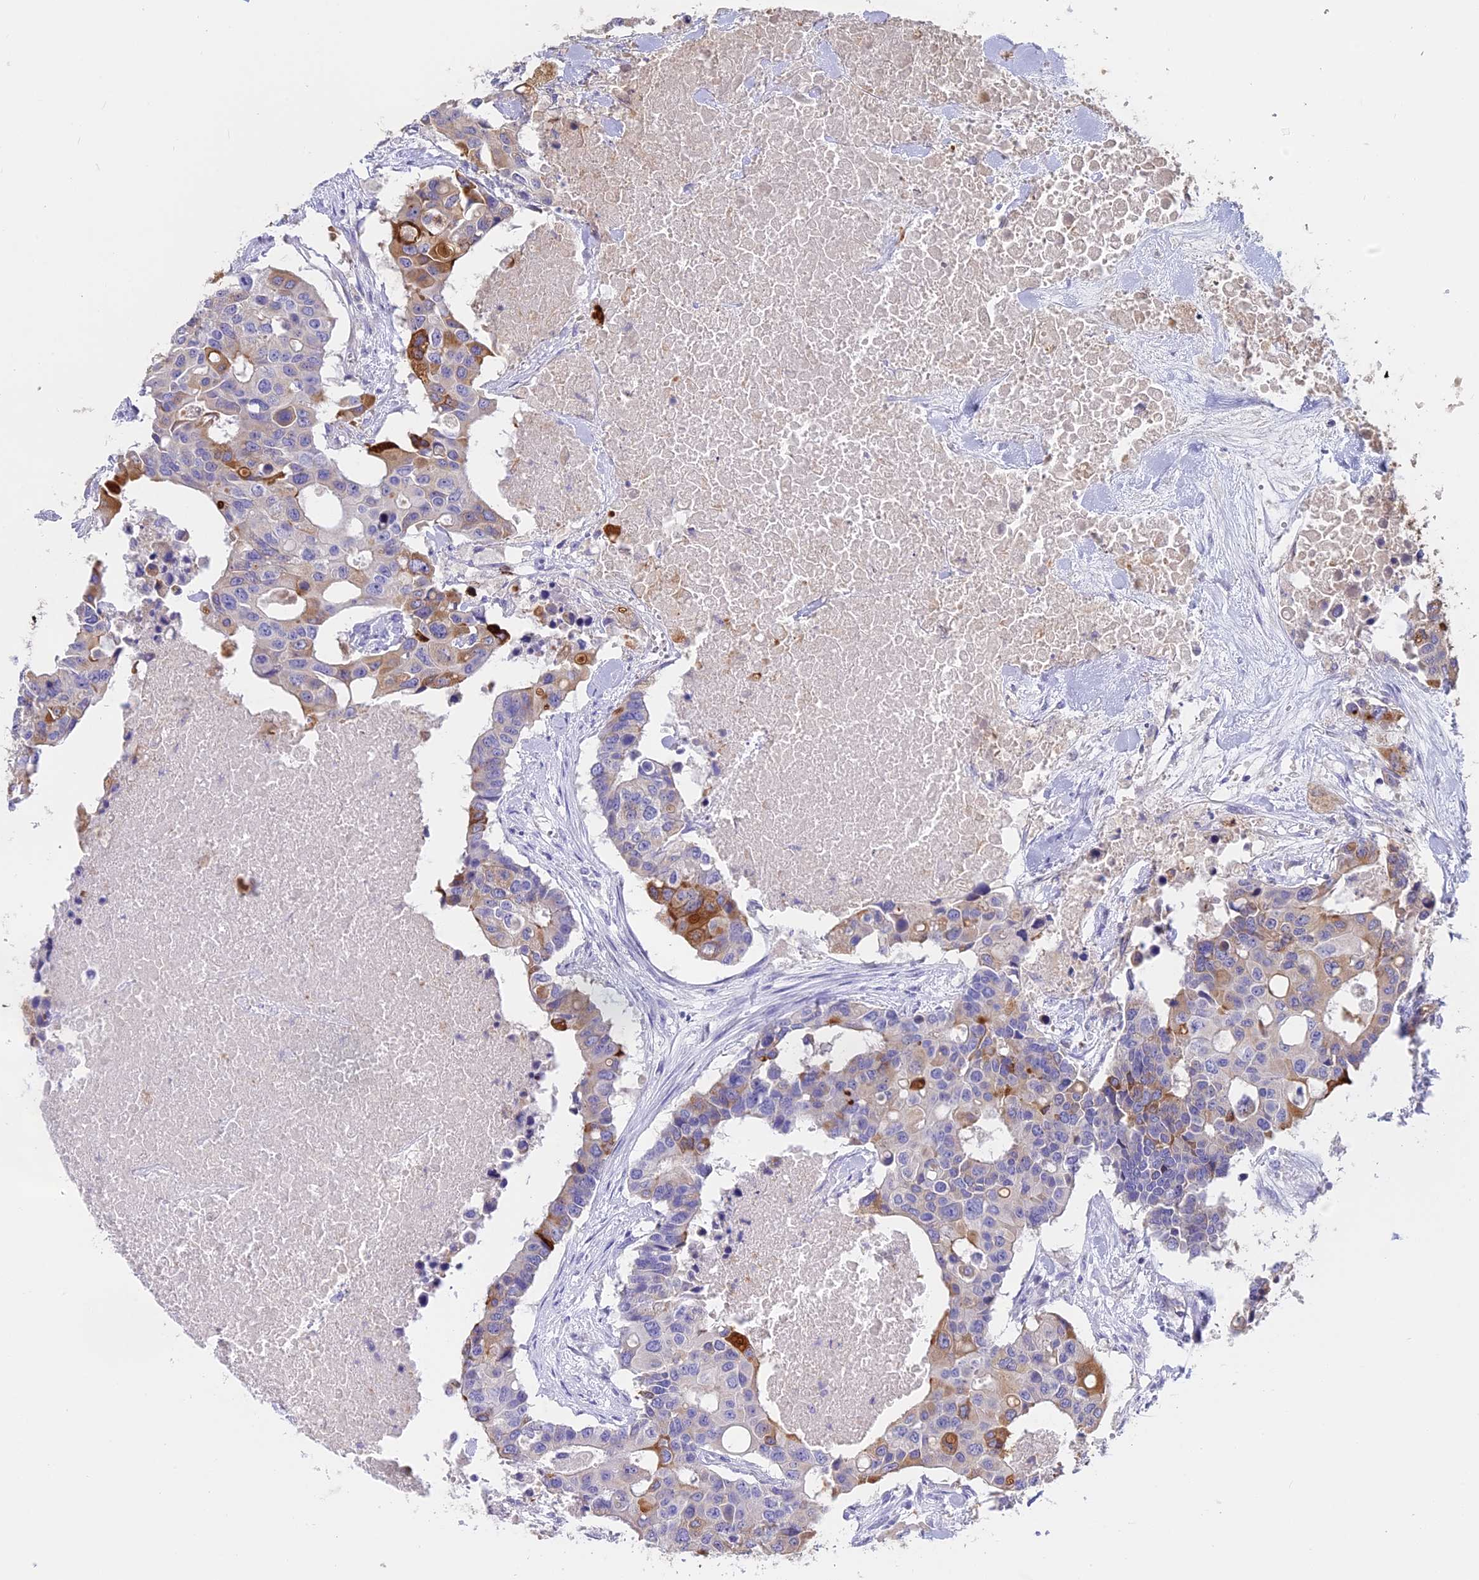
{"staining": {"intensity": "moderate", "quantity": "<25%", "location": "cytoplasmic/membranous"}, "tissue": "colorectal cancer", "cell_type": "Tumor cells", "image_type": "cancer", "snomed": [{"axis": "morphology", "description": "Adenocarcinoma, NOS"}, {"axis": "topography", "description": "Colon"}], "caption": "Immunohistochemistry (IHC) (DAB) staining of human adenocarcinoma (colorectal) demonstrates moderate cytoplasmic/membranous protein staining in about <25% of tumor cells.", "gene": "WFDC2", "patient": {"sex": "male", "age": 77}}